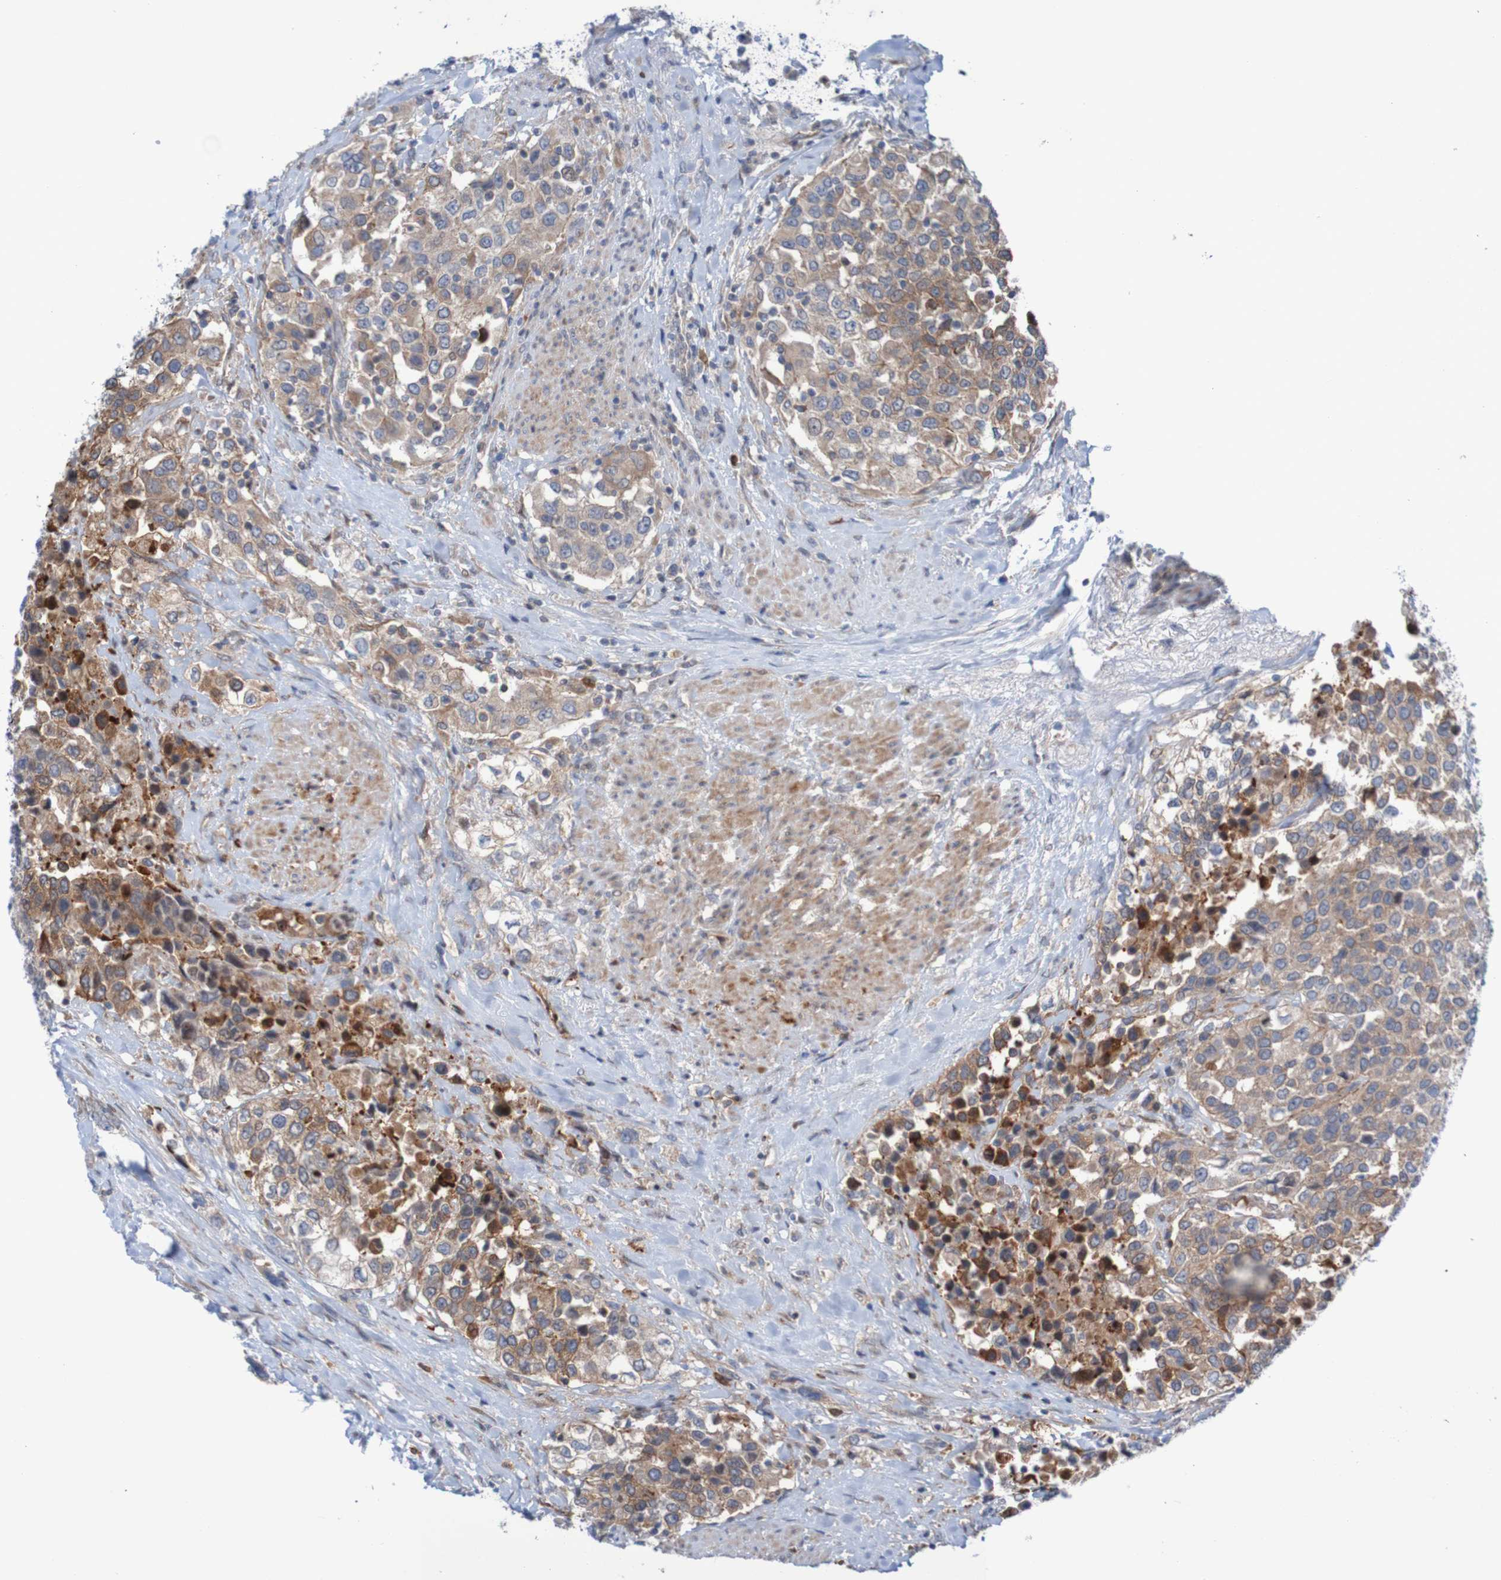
{"staining": {"intensity": "strong", "quantity": "25%-75%", "location": "cytoplasmic/membranous"}, "tissue": "urothelial cancer", "cell_type": "Tumor cells", "image_type": "cancer", "snomed": [{"axis": "morphology", "description": "Urothelial carcinoma, High grade"}, {"axis": "topography", "description": "Urinary bladder"}], "caption": "Immunohistochemical staining of urothelial cancer demonstrates high levels of strong cytoplasmic/membranous protein expression in about 25%-75% of tumor cells. Nuclei are stained in blue.", "gene": "ANGPT4", "patient": {"sex": "female", "age": 80}}